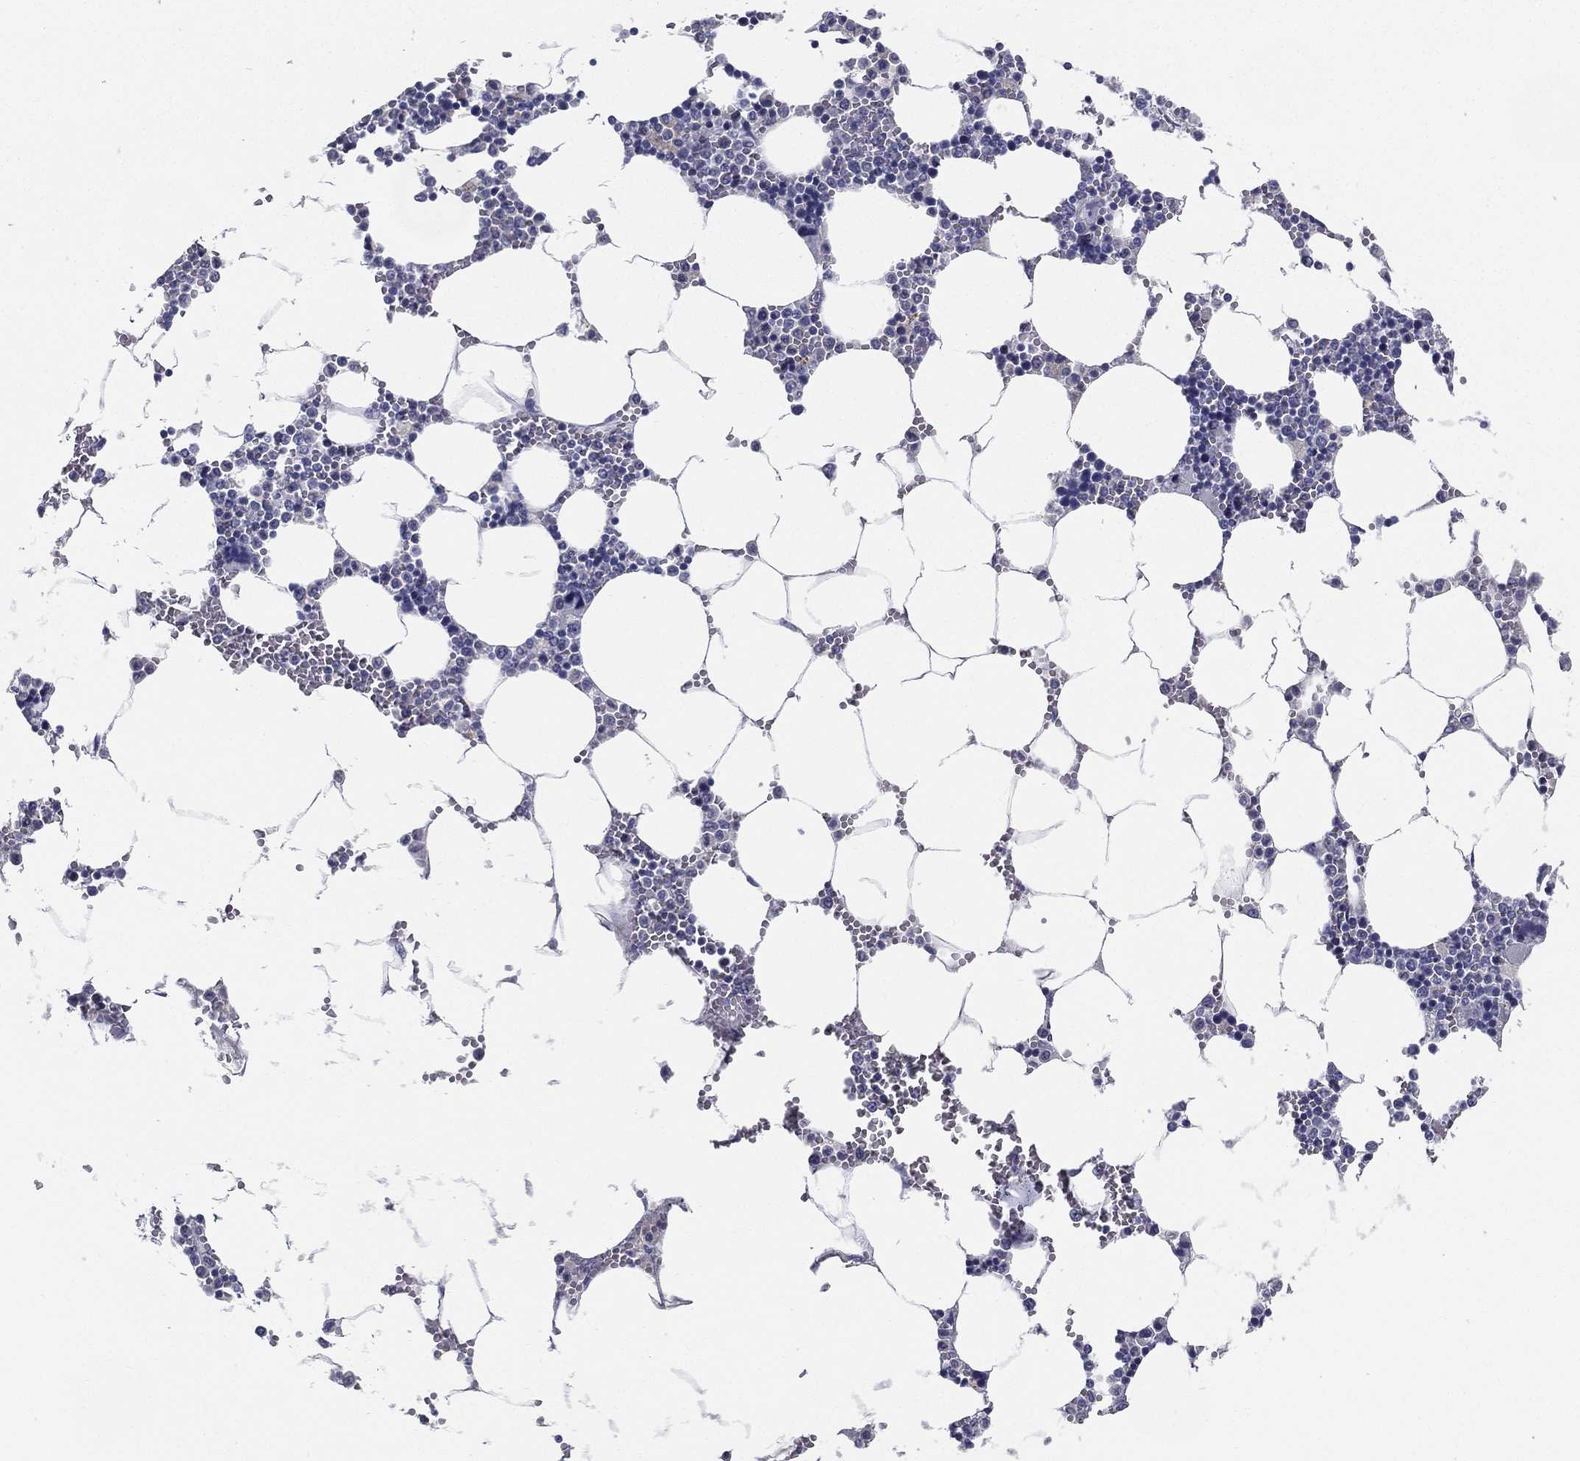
{"staining": {"intensity": "negative", "quantity": "none", "location": "none"}, "tissue": "bone marrow", "cell_type": "Hematopoietic cells", "image_type": "normal", "snomed": [{"axis": "morphology", "description": "Normal tissue, NOS"}, {"axis": "topography", "description": "Bone marrow"}], "caption": "Immunohistochemistry of unremarkable bone marrow displays no staining in hematopoietic cells. The staining was performed using DAB (3,3'-diaminobenzidine) to visualize the protein expression in brown, while the nuclei were stained in blue with hematoxylin (Magnification: 20x).", "gene": "STS", "patient": {"sex": "female", "age": 64}}